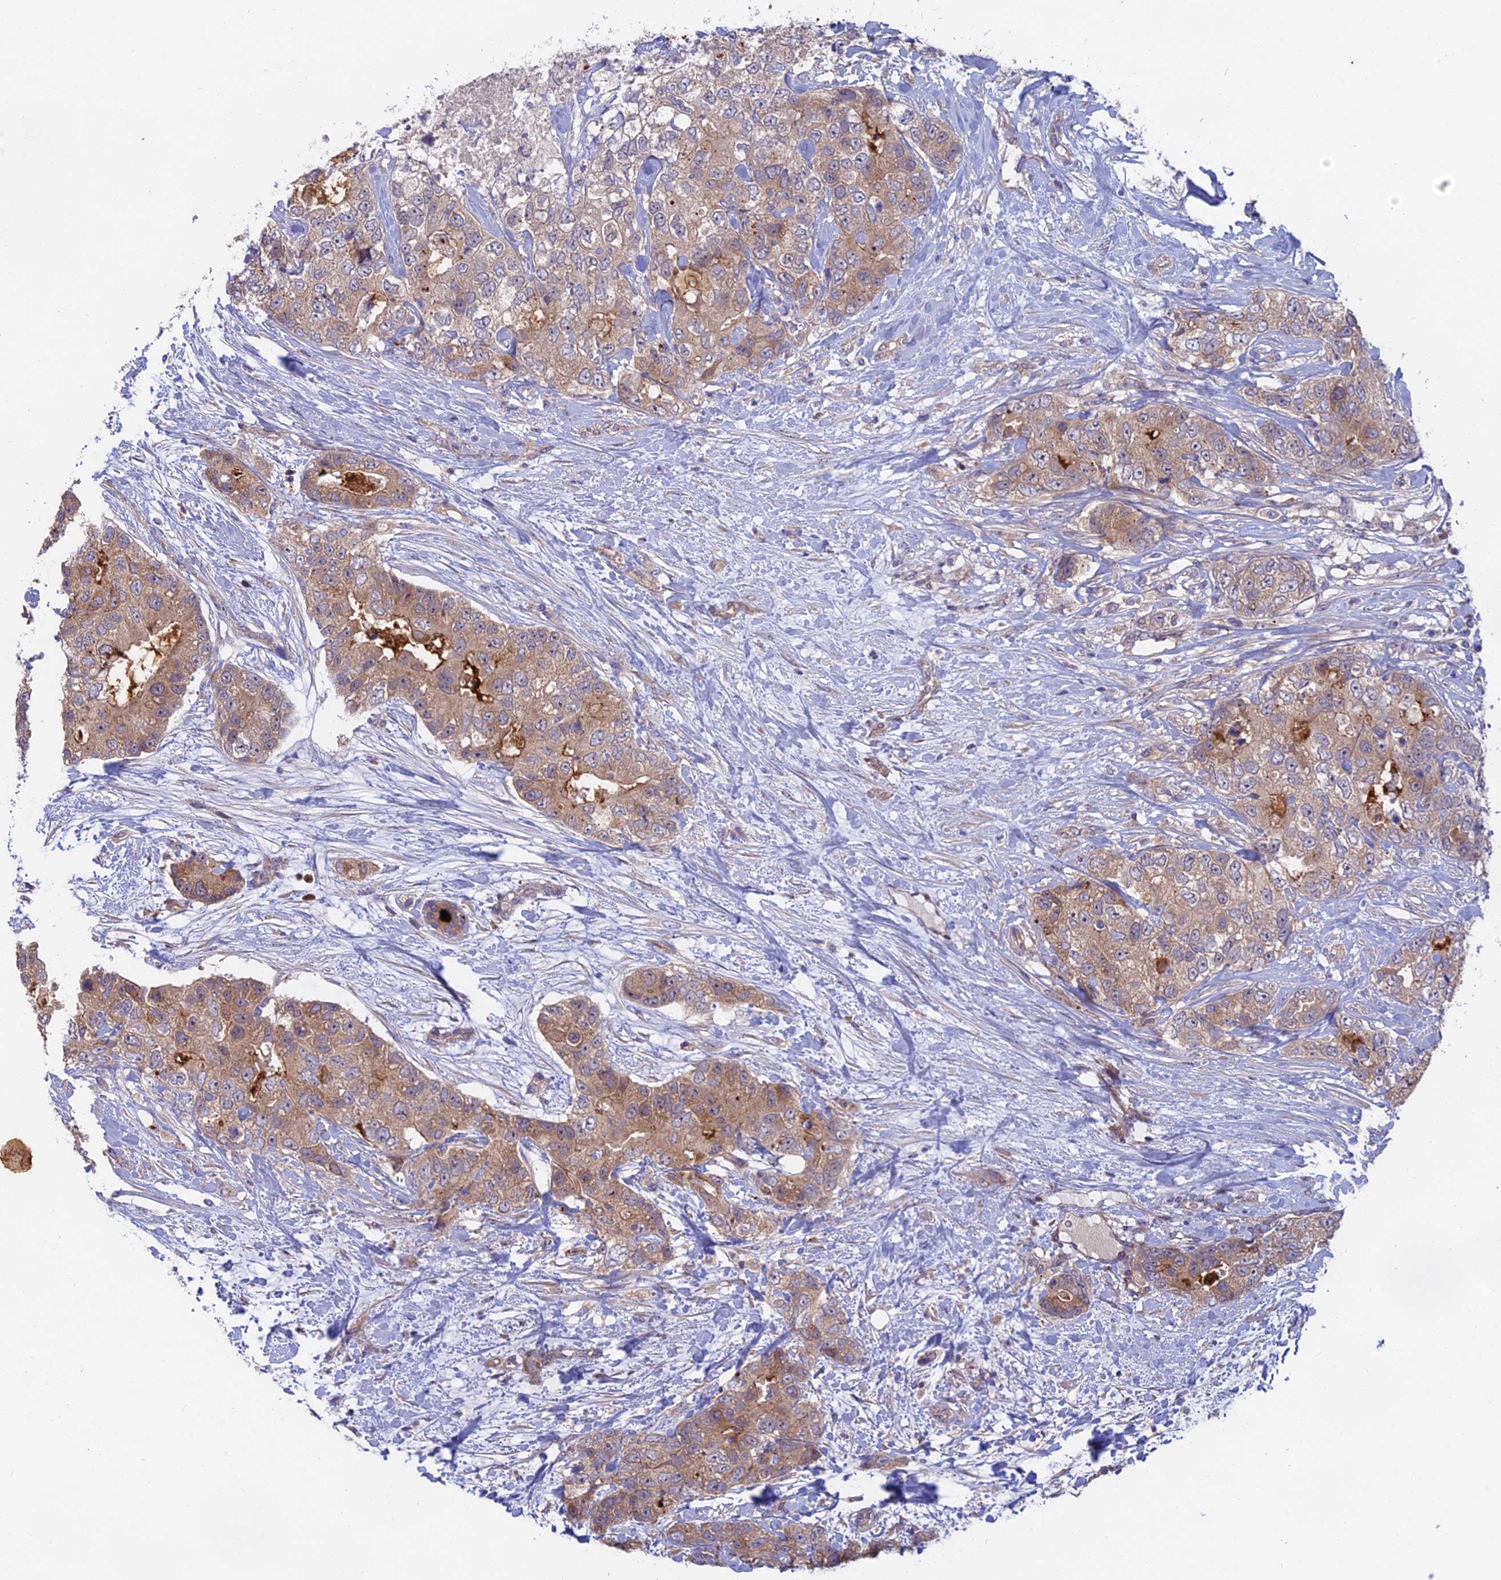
{"staining": {"intensity": "weak", "quantity": ">75%", "location": "cytoplasmic/membranous"}, "tissue": "breast cancer", "cell_type": "Tumor cells", "image_type": "cancer", "snomed": [{"axis": "morphology", "description": "Duct carcinoma"}, {"axis": "topography", "description": "Breast"}], "caption": "Weak cytoplasmic/membranous expression for a protein is appreciated in approximately >75% of tumor cells of breast cancer (invasive ductal carcinoma) using immunohistochemistry (IHC).", "gene": "TENT4B", "patient": {"sex": "female", "age": 62}}